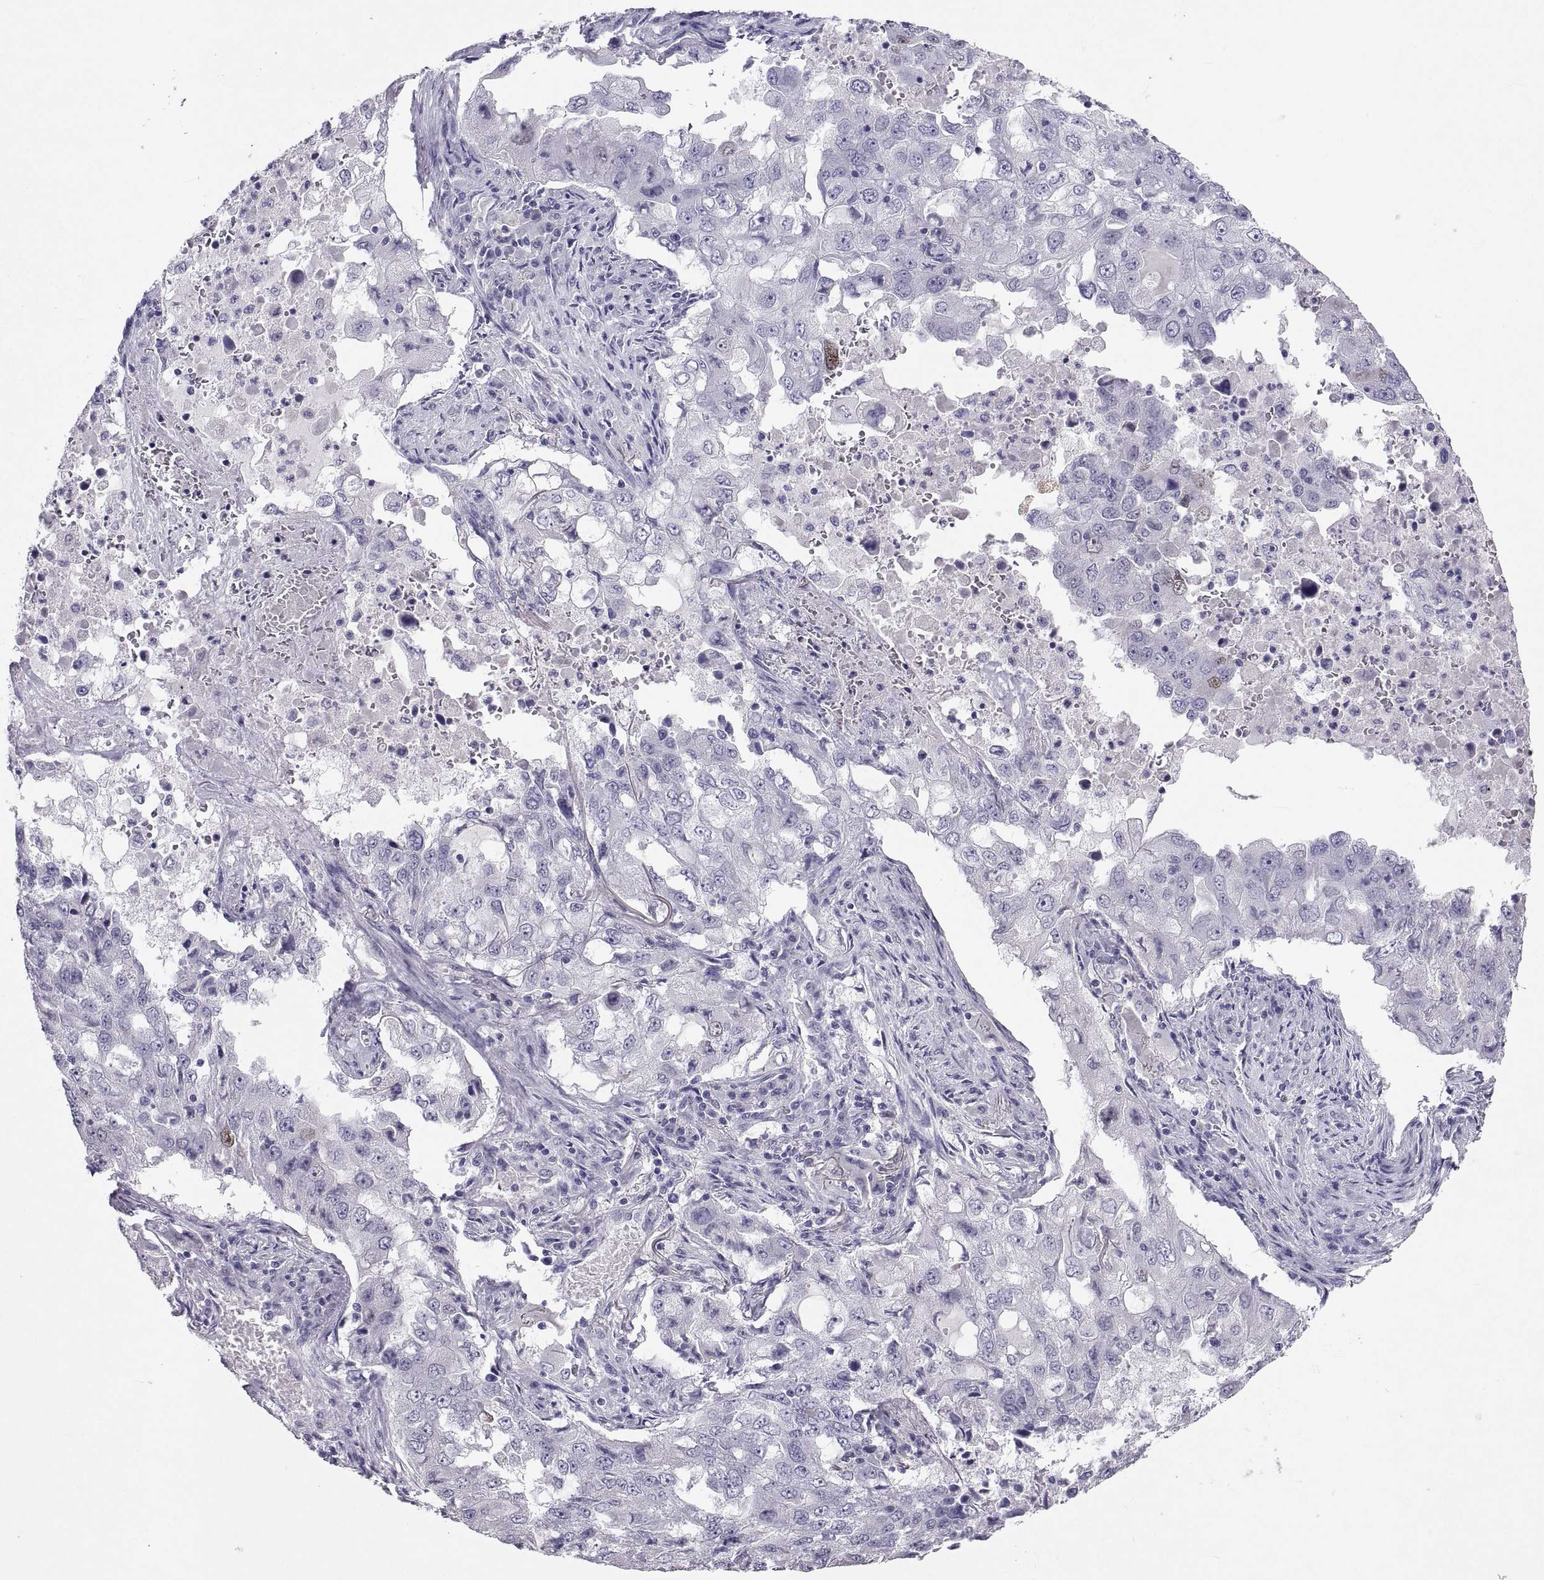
{"staining": {"intensity": "weak", "quantity": "<25%", "location": "nuclear"}, "tissue": "lung cancer", "cell_type": "Tumor cells", "image_type": "cancer", "snomed": [{"axis": "morphology", "description": "Adenocarcinoma, NOS"}, {"axis": "topography", "description": "Lung"}], "caption": "Lung adenocarcinoma stained for a protein using immunohistochemistry (IHC) displays no staining tumor cells.", "gene": "SOX21", "patient": {"sex": "female", "age": 61}}